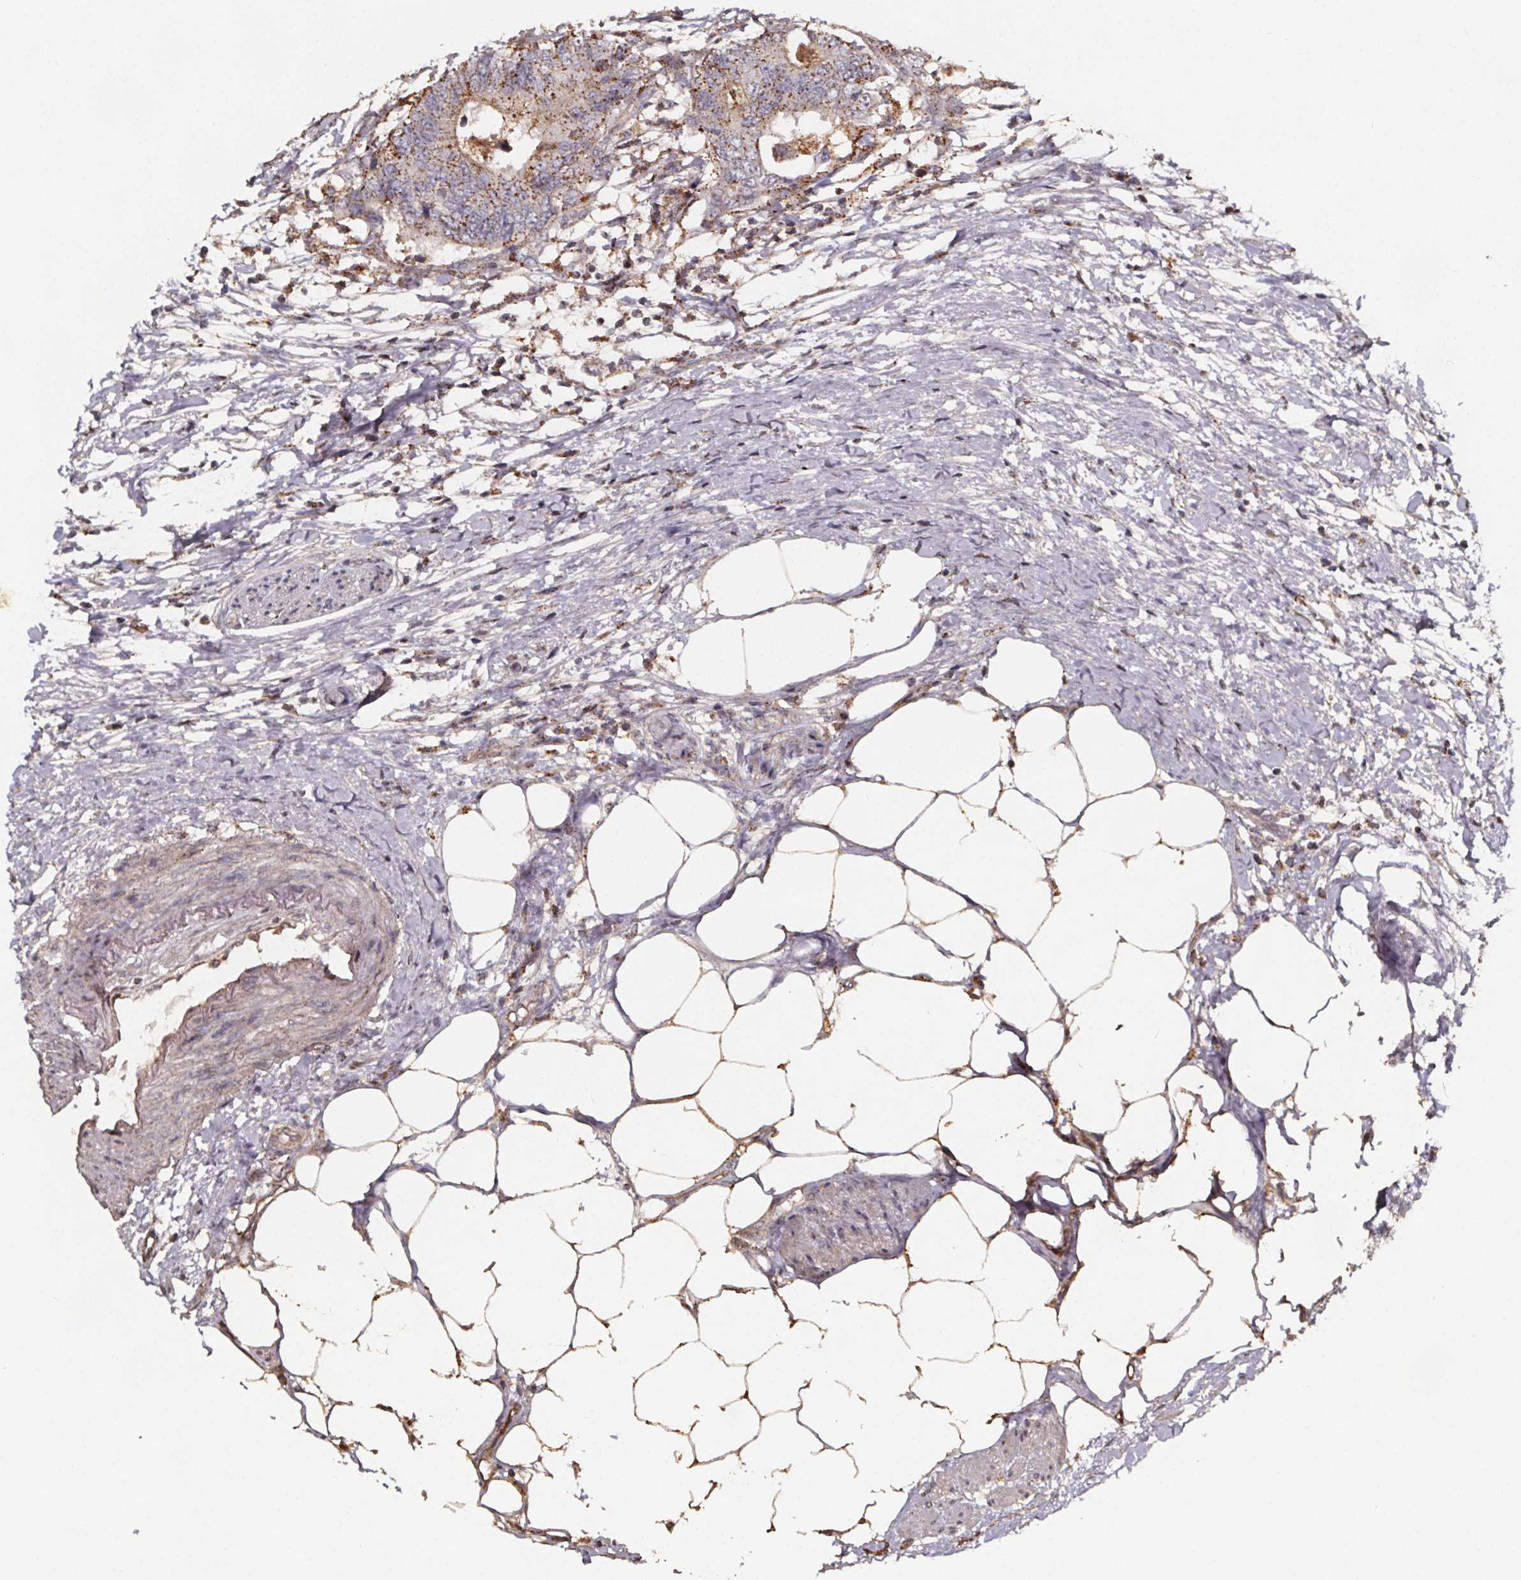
{"staining": {"intensity": "moderate", "quantity": "25%-75%", "location": "cytoplasmic/membranous"}, "tissue": "colorectal cancer", "cell_type": "Tumor cells", "image_type": "cancer", "snomed": [{"axis": "morphology", "description": "Adenocarcinoma, NOS"}, {"axis": "topography", "description": "Colon"}], "caption": "A brown stain labels moderate cytoplasmic/membranous expression of a protein in adenocarcinoma (colorectal) tumor cells.", "gene": "ZNF879", "patient": {"sex": "female", "age": 48}}